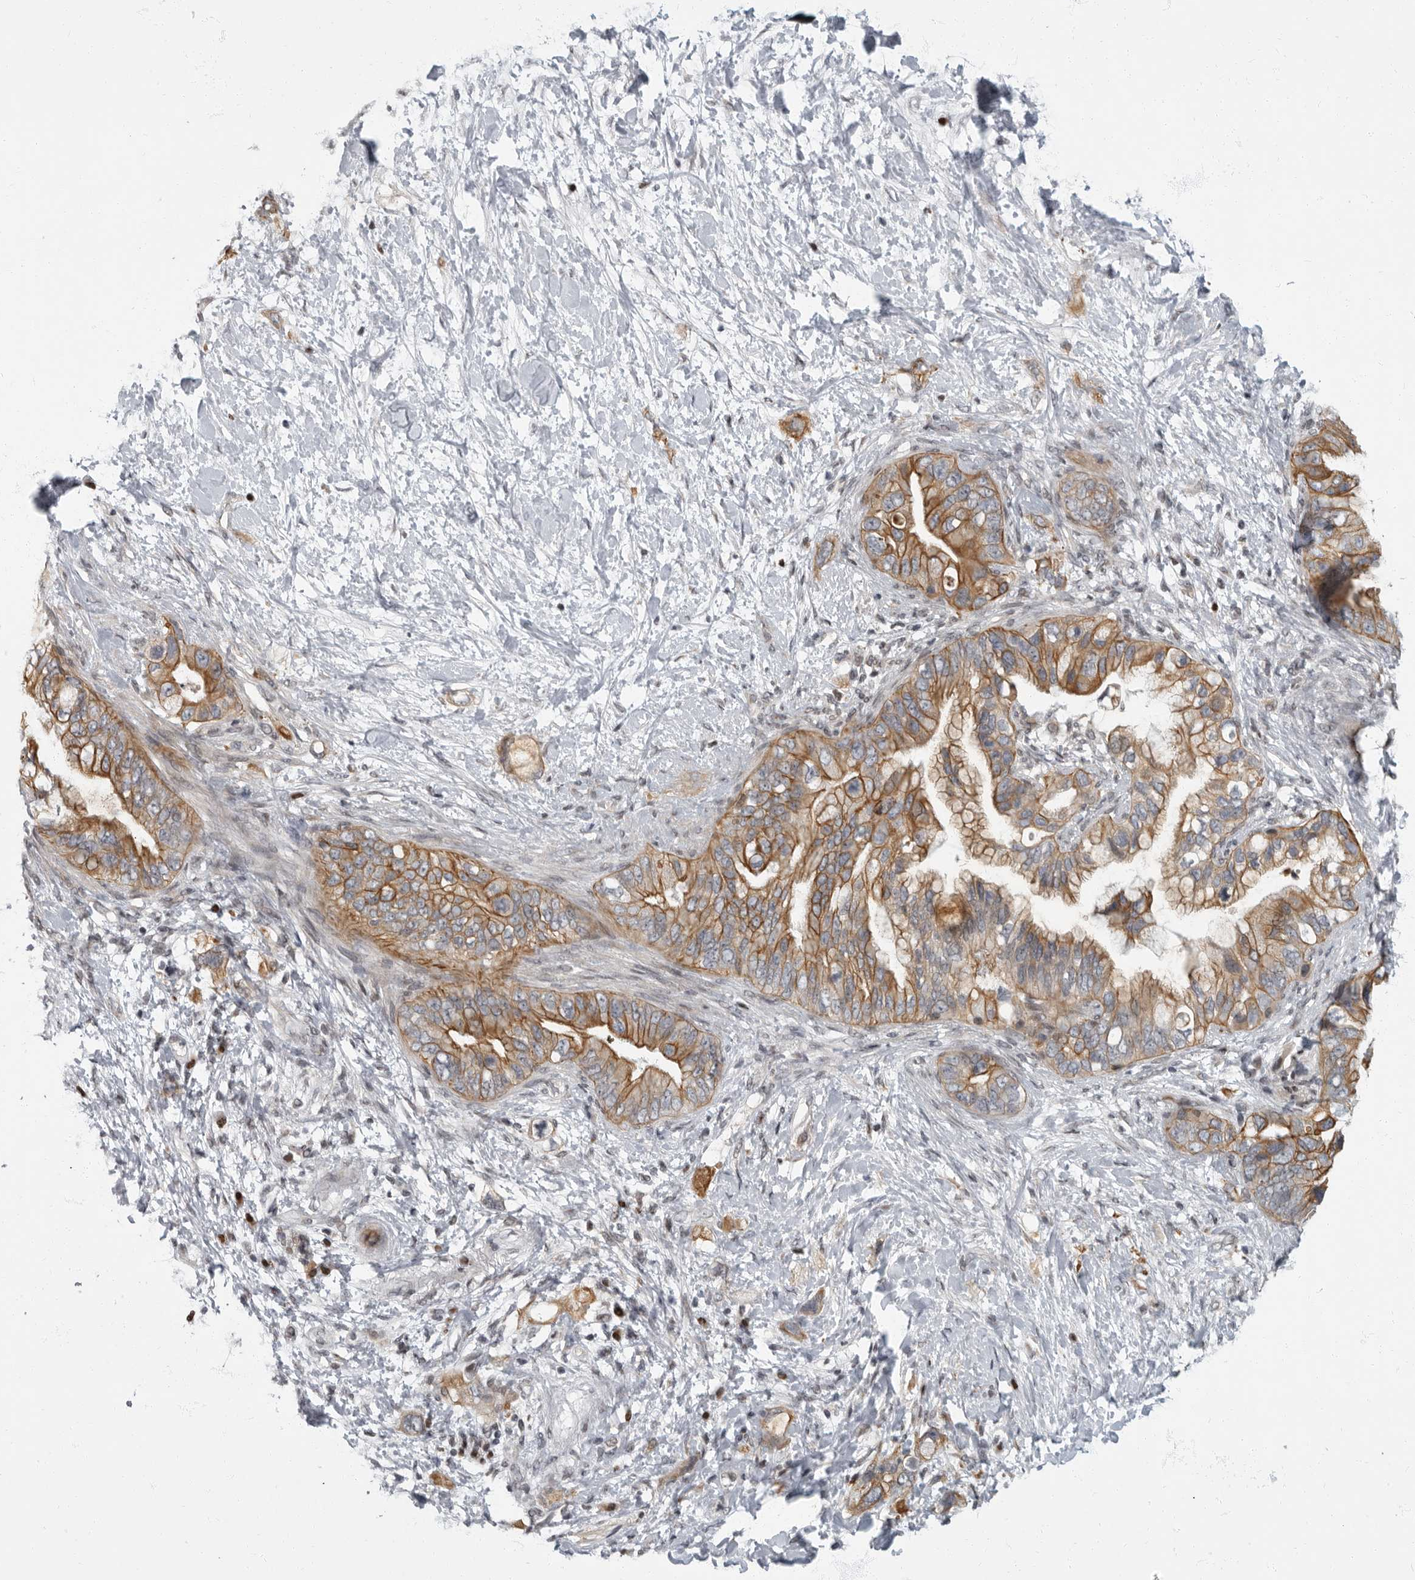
{"staining": {"intensity": "moderate", "quantity": ">75%", "location": "cytoplasmic/membranous"}, "tissue": "pancreatic cancer", "cell_type": "Tumor cells", "image_type": "cancer", "snomed": [{"axis": "morphology", "description": "Adenocarcinoma, NOS"}, {"axis": "topography", "description": "Pancreas"}], "caption": "Pancreatic cancer (adenocarcinoma) was stained to show a protein in brown. There is medium levels of moderate cytoplasmic/membranous expression in about >75% of tumor cells.", "gene": "EVI5", "patient": {"sex": "female", "age": 56}}